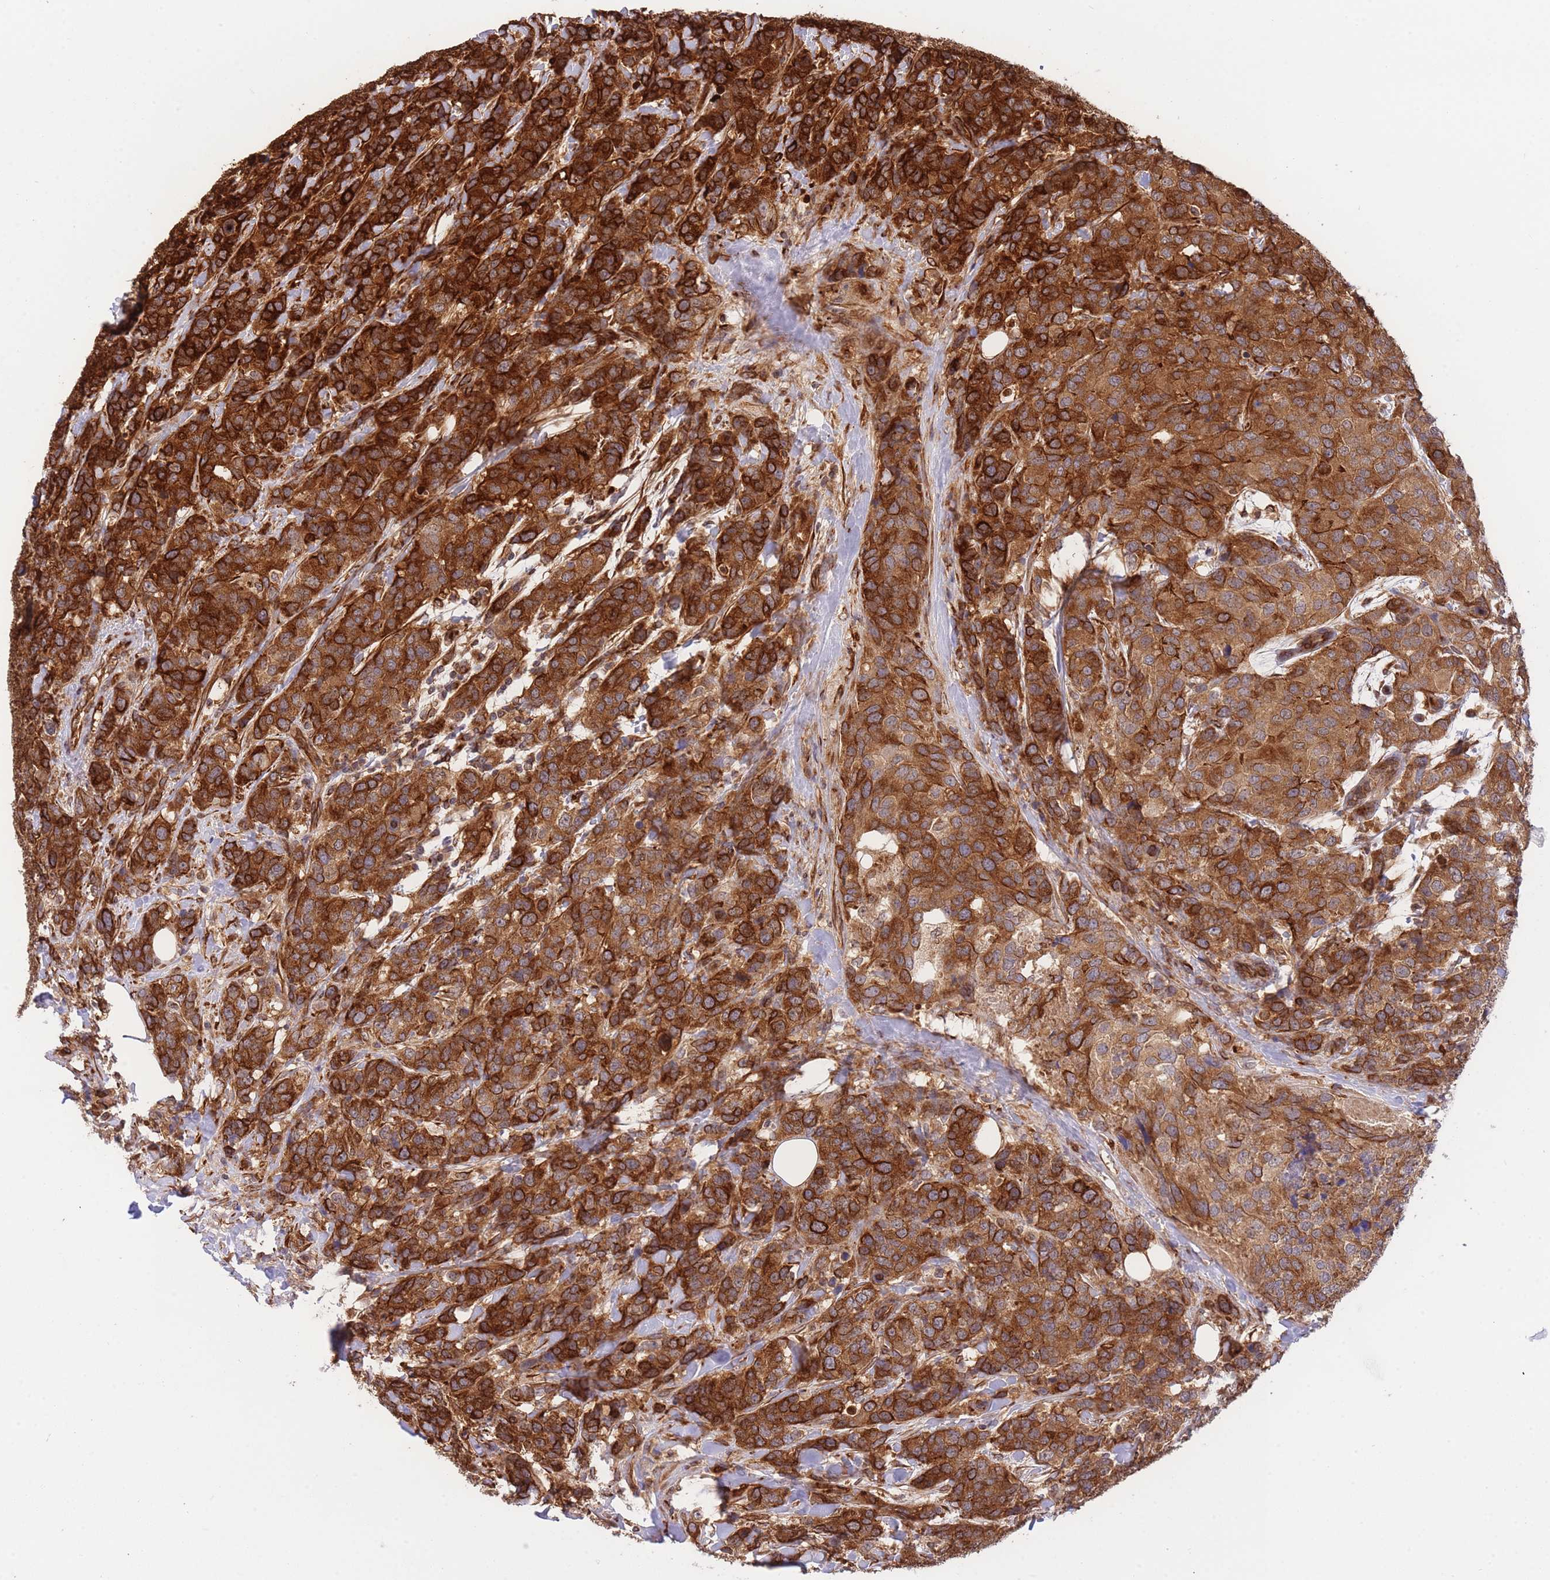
{"staining": {"intensity": "strong", "quantity": ">75%", "location": "cytoplasmic/membranous"}, "tissue": "breast cancer", "cell_type": "Tumor cells", "image_type": "cancer", "snomed": [{"axis": "morphology", "description": "Lobular carcinoma"}, {"axis": "topography", "description": "Breast"}], "caption": "Approximately >75% of tumor cells in lobular carcinoma (breast) exhibit strong cytoplasmic/membranous protein expression as visualized by brown immunohistochemical staining.", "gene": "EXOSC8", "patient": {"sex": "female", "age": 59}}